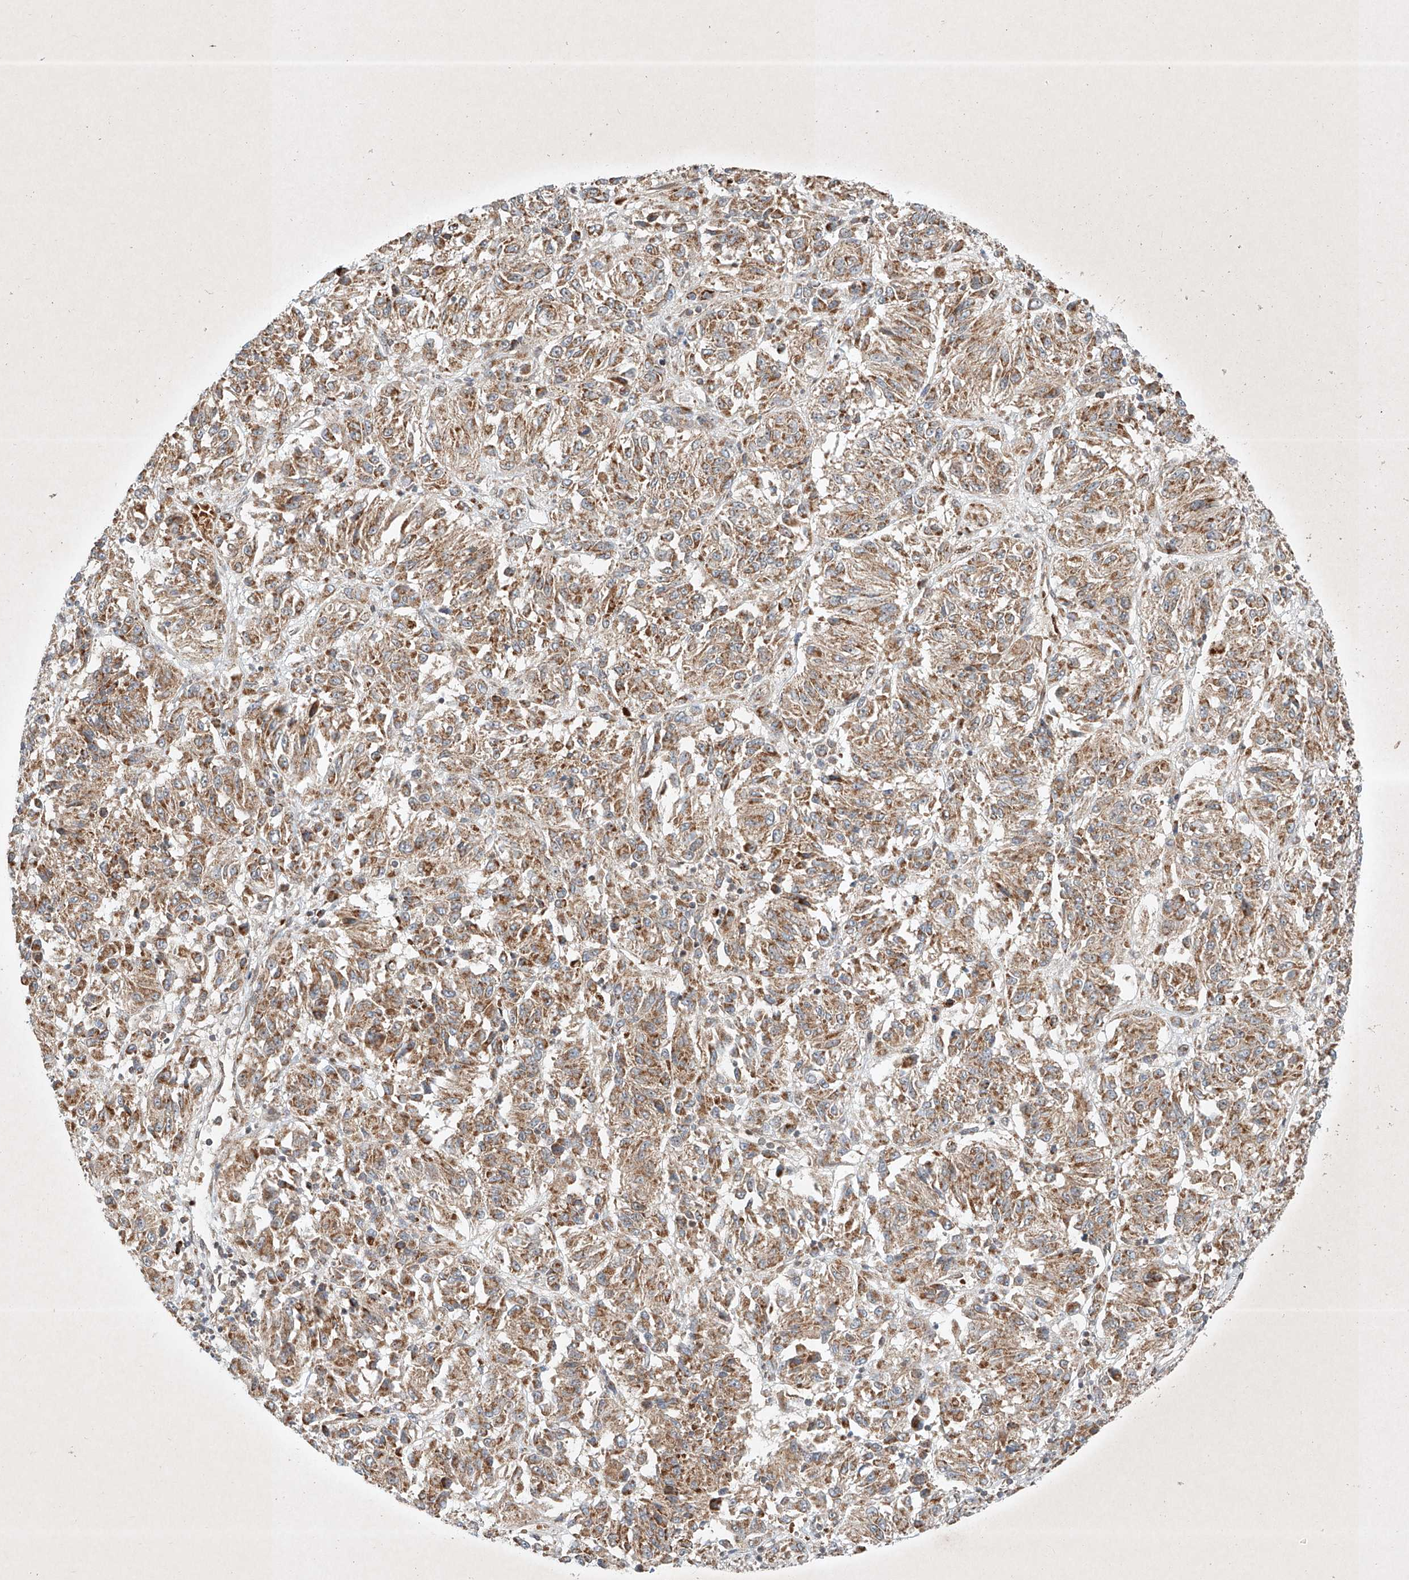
{"staining": {"intensity": "moderate", "quantity": ">75%", "location": "cytoplasmic/membranous"}, "tissue": "melanoma", "cell_type": "Tumor cells", "image_type": "cancer", "snomed": [{"axis": "morphology", "description": "Malignant melanoma, Metastatic site"}, {"axis": "topography", "description": "Lung"}], "caption": "This micrograph shows immunohistochemistry (IHC) staining of melanoma, with medium moderate cytoplasmic/membranous staining in approximately >75% of tumor cells.", "gene": "EPG5", "patient": {"sex": "male", "age": 64}}